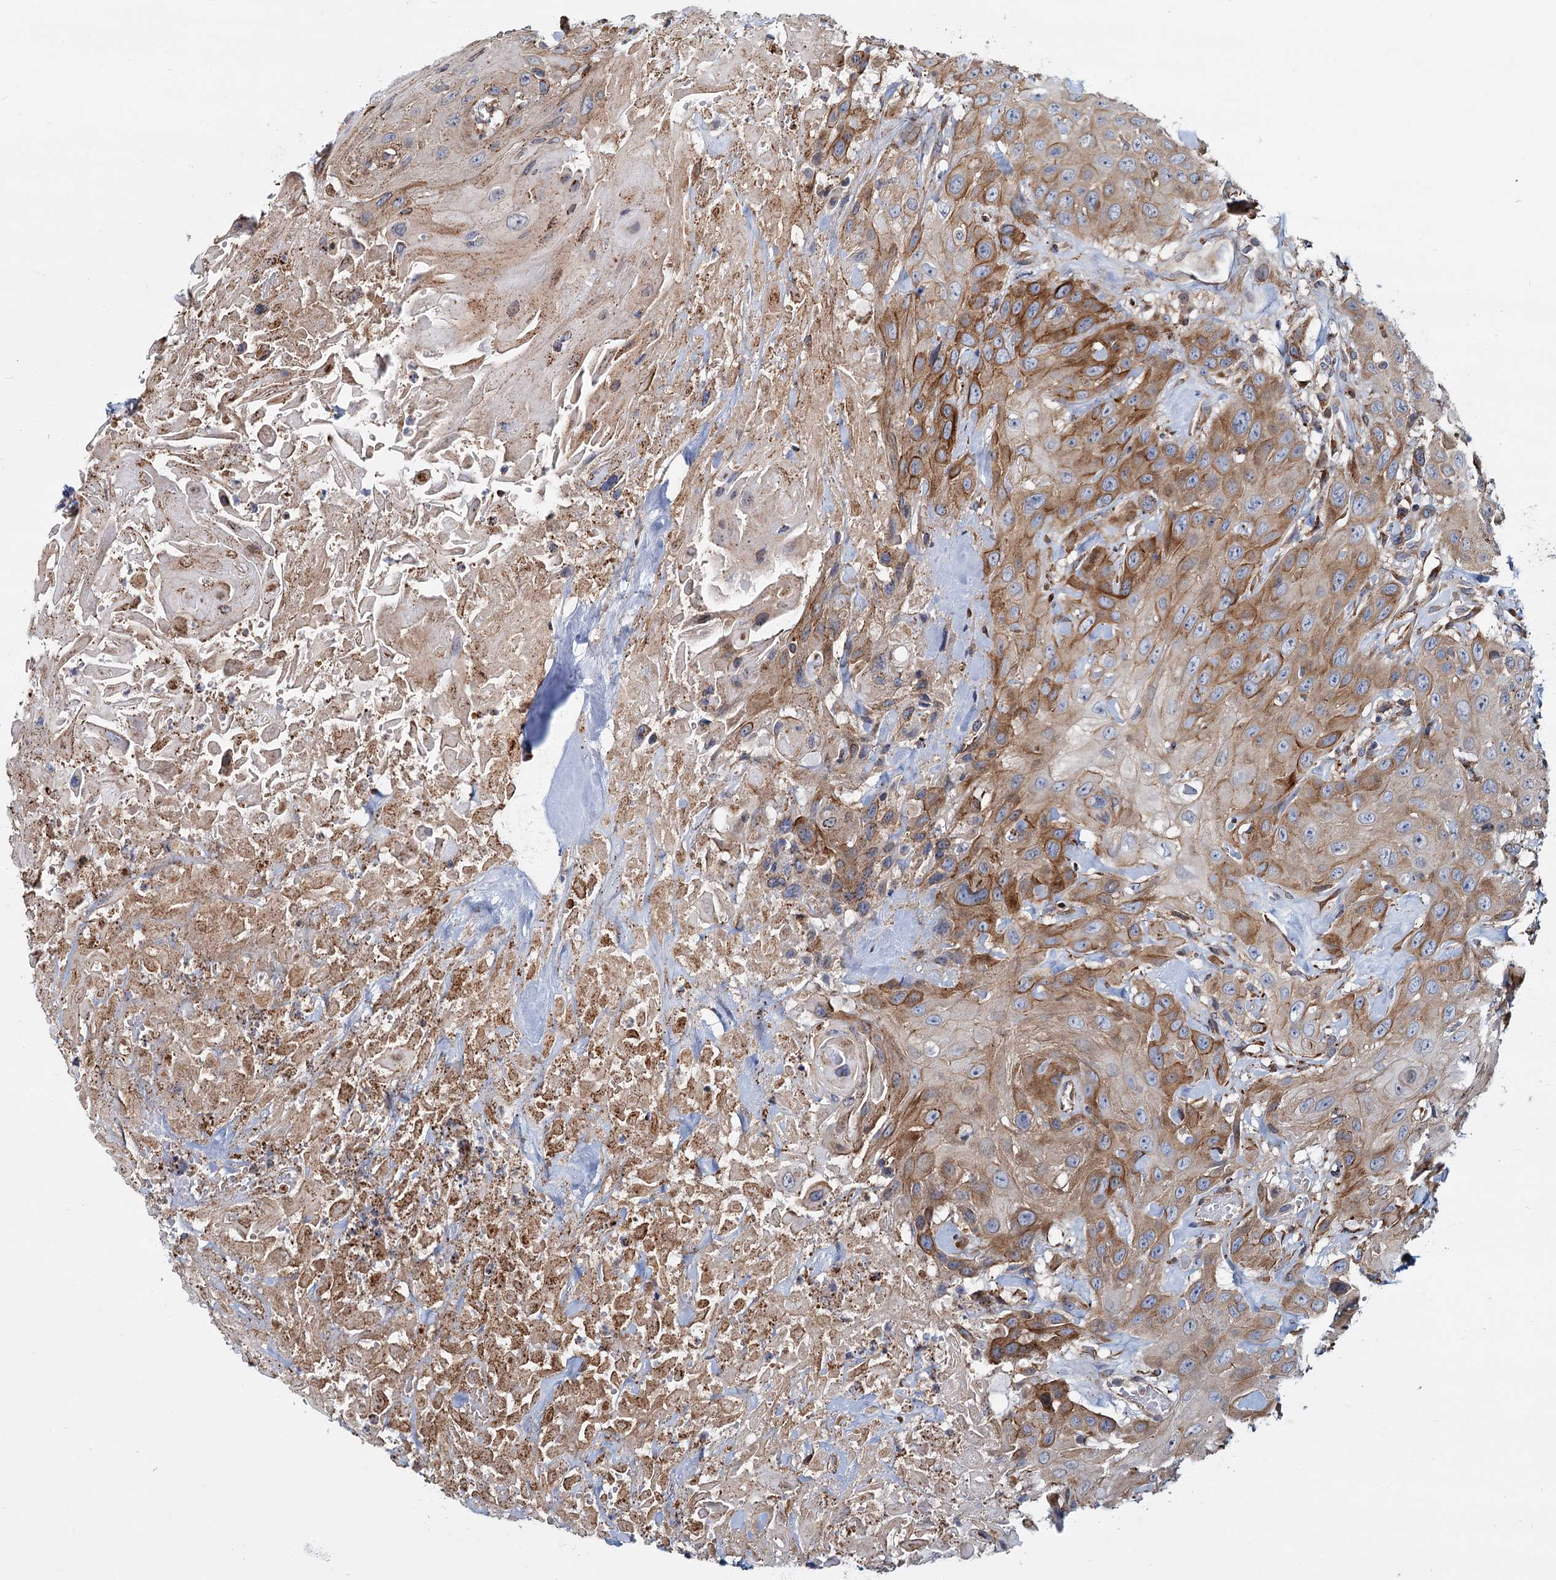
{"staining": {"intensity": "moderate", "quantity": ">75%", "location": "cytoplasmic/membranous"}, "tissue": "head and neck cancer", "cell_type": "Tumor cells", "image_type": "cancer", "snomed": [{"axis": "morphology", "description": "Squamous cell carcinoma, NOS"}, {"axis": "topography", "description": "Head-Neck"}], "caption": "IHC photomicrograph of neoplastic tissue: human head and neck squamous cell carcinoma stained using immunohistochemistry (IHC) displays medium levels of moderate protein expression localized specifically in the cytoplasmic/membranous of tumor cells, appearing as a cytoplasmic/membranous brown color.", "gene": "PSEN1", "patient": {"sex": "male", "age": 81}}